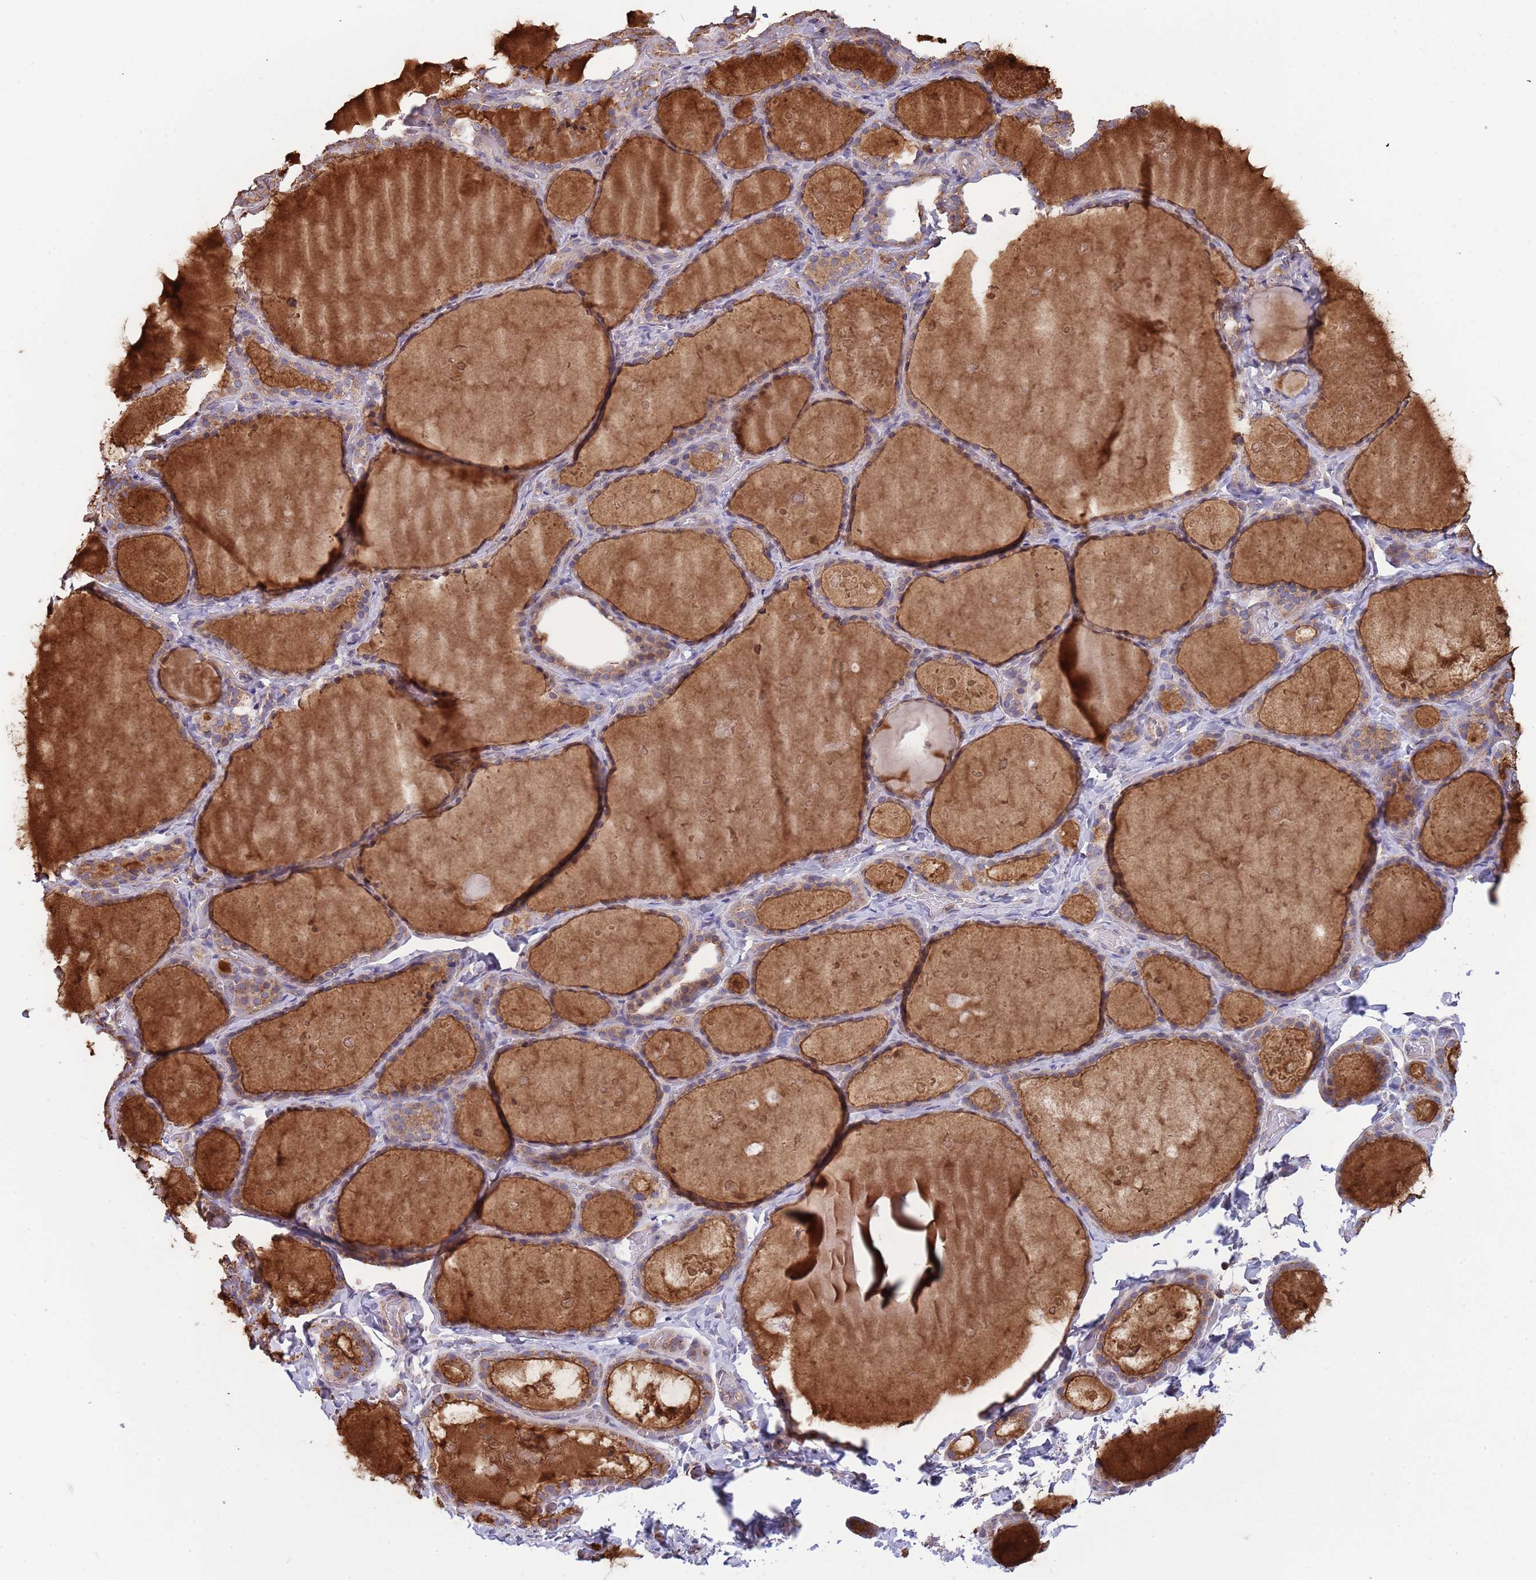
{"staining": {"intensity": "moderate", "quantity": ">75%", "location": "cytoplasmic/membranous"}, "tissue": "thyroid gland", "cell_type": "Glandular cells", "image_type": "normal", "snomed": [{"axis": "morphology", "description": "Normal tissue, NOS"}, {"axis": "topography", "description": "Thyroid gland"}], "caption": "Glandular cells show moderate cytoplasmic/membranous staining in approximately >75% of cells in unremarkable thyroid gland. Using DAB (brown) and hematoxylin (blue) stains, captured at high magnification using brightfield microscopy.", "gene": "VPS16", "patient": {"sex": "female", "age": 44}}